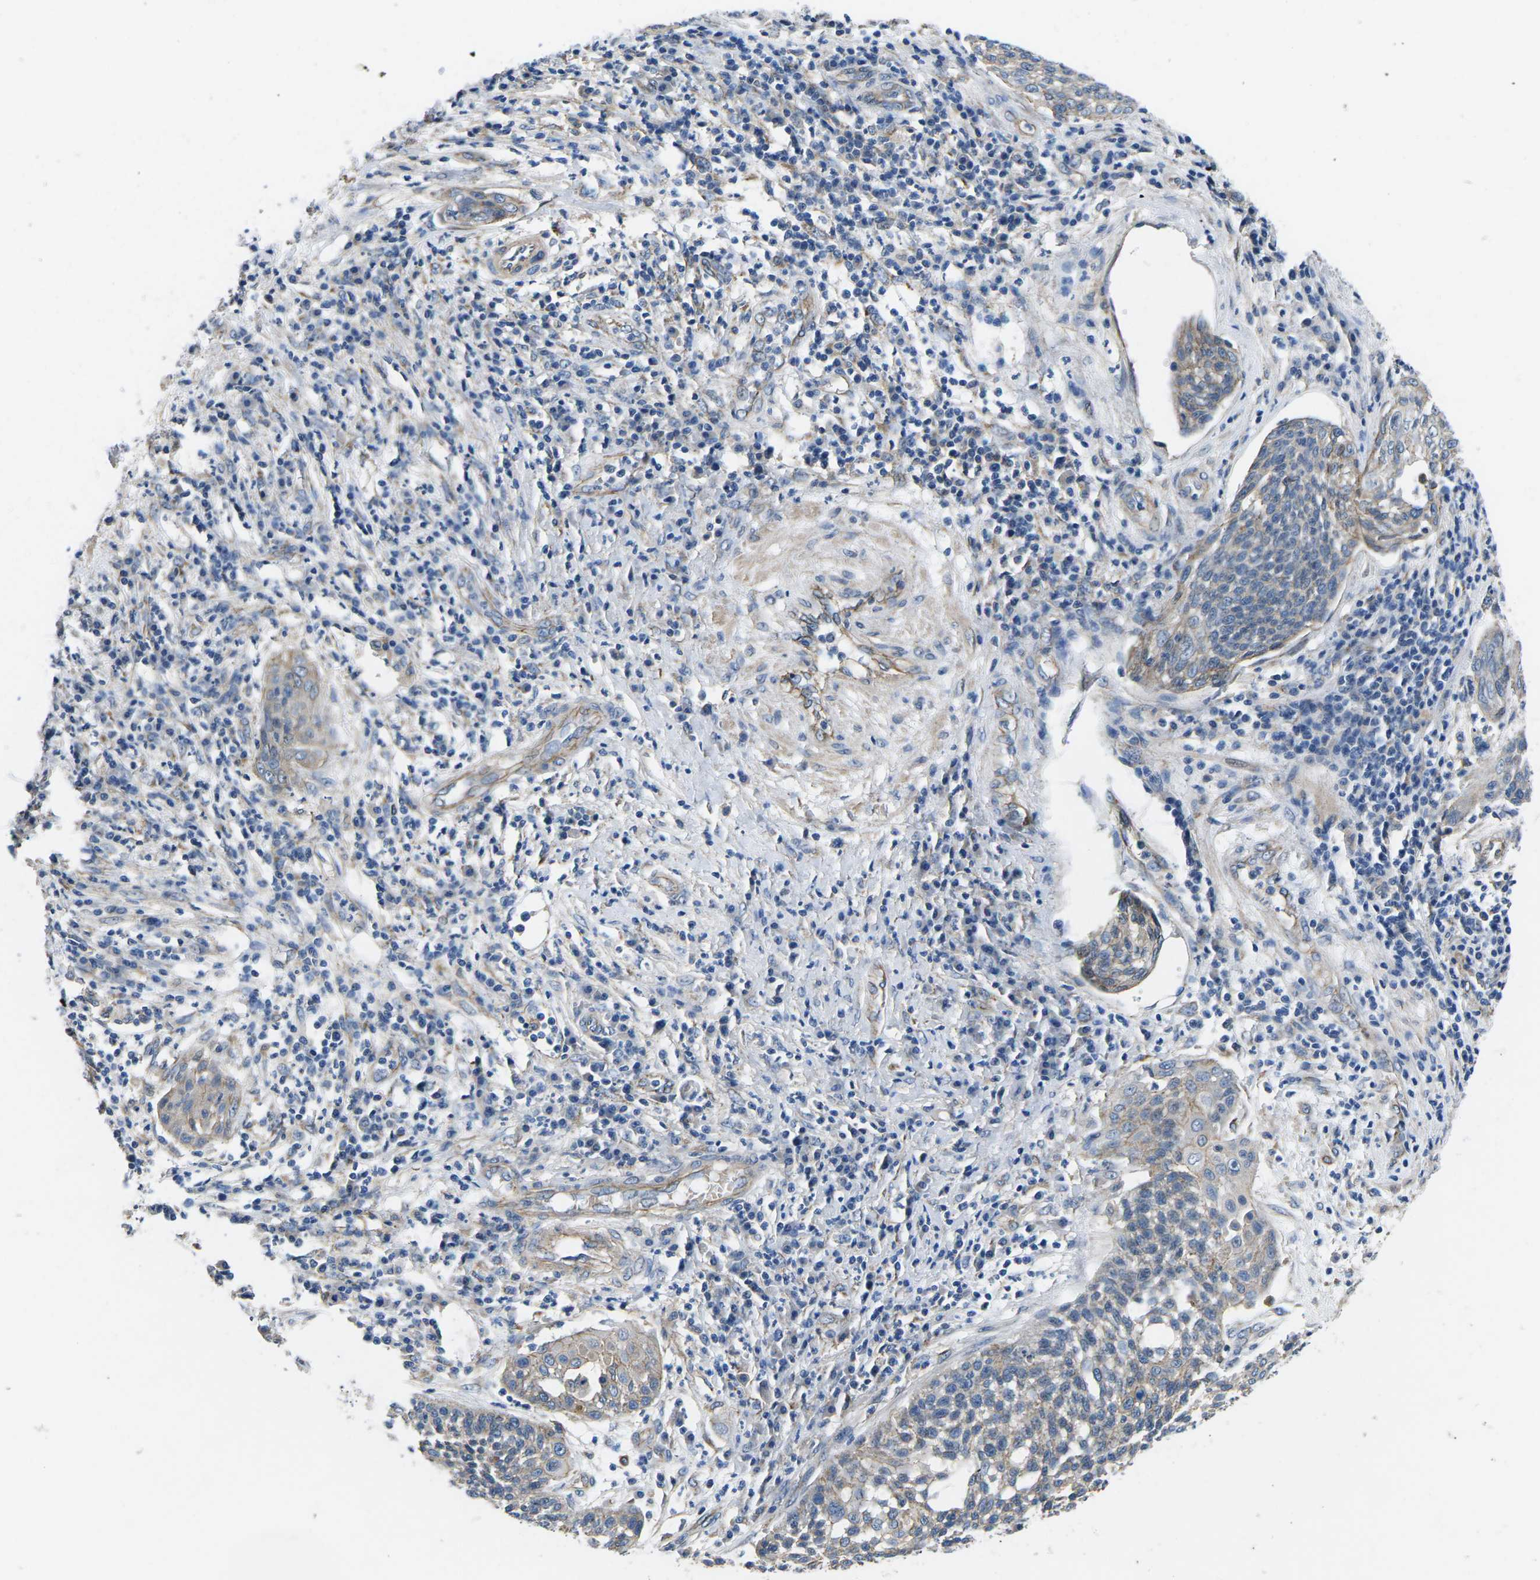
{"staining": {"intensity": "weak", "quantity": "<25%", "location": "cytoplasmic/membranous"}, "tissue": "cervical cancer", "cell_type": "Tumor cells", "image_type": "cancer", "snomed": [{"axis": "morphology", "description": "Squamous cell carcinoma, NOS"}, {"axis": "topography", "description": "Cervix"}], "caption": "Protein analysis of cervical squamous cell carcinoma shows no significant expression in tumor cells.", "gene": "CTNND1", "patient": {"sex": "female", "age": 34}}